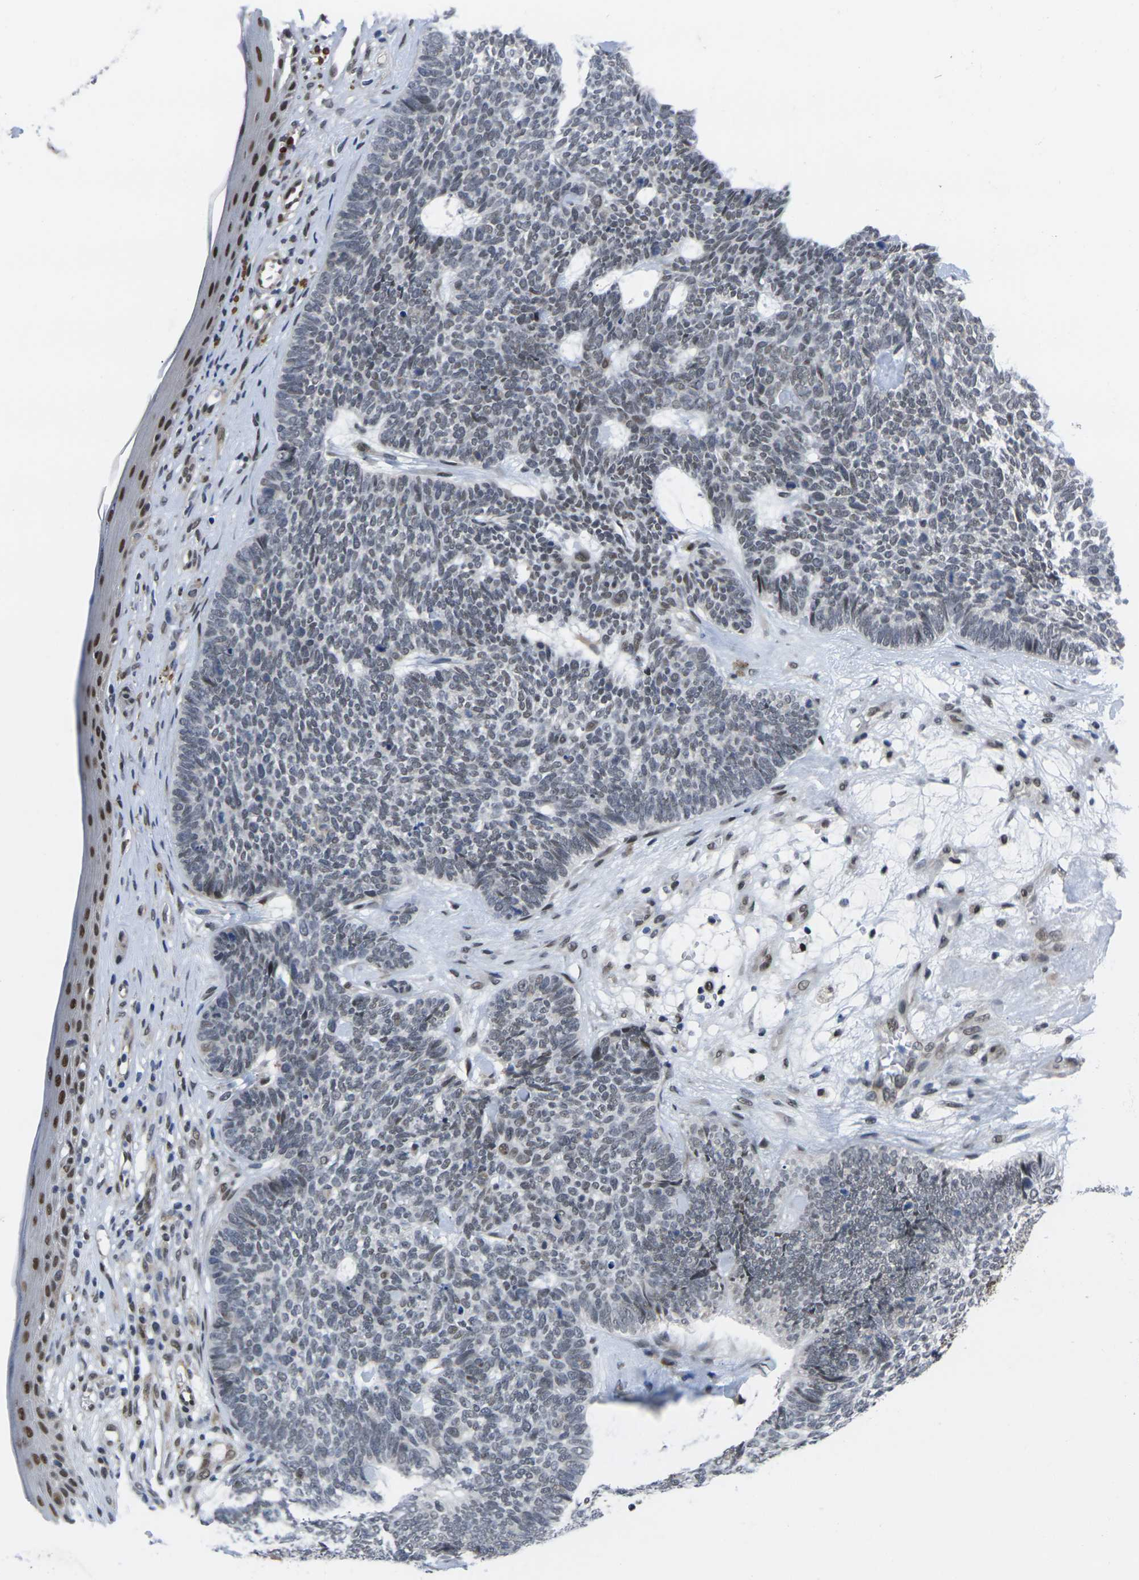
{"staining": {"intensity": "moderate", "quantity": "<25%", "location": "nuclear"}, "tissue": "skin cancer", "cell_type": "Tumor cells", "image_type": "cancer", "snomed": [{"axis": "morphology", "description": "Basal cell carcinoma"}, {"axis": "topography", "description": "Skin"}], "caption": "Immunohistochemical staining of skin cancer (basal cell carcinoma) displays low levels of moderate nuclear protein expression in approximately <25% of tumor cells.", "gene": "RBM7", "patient": {"sex": "female", "age": 84}}